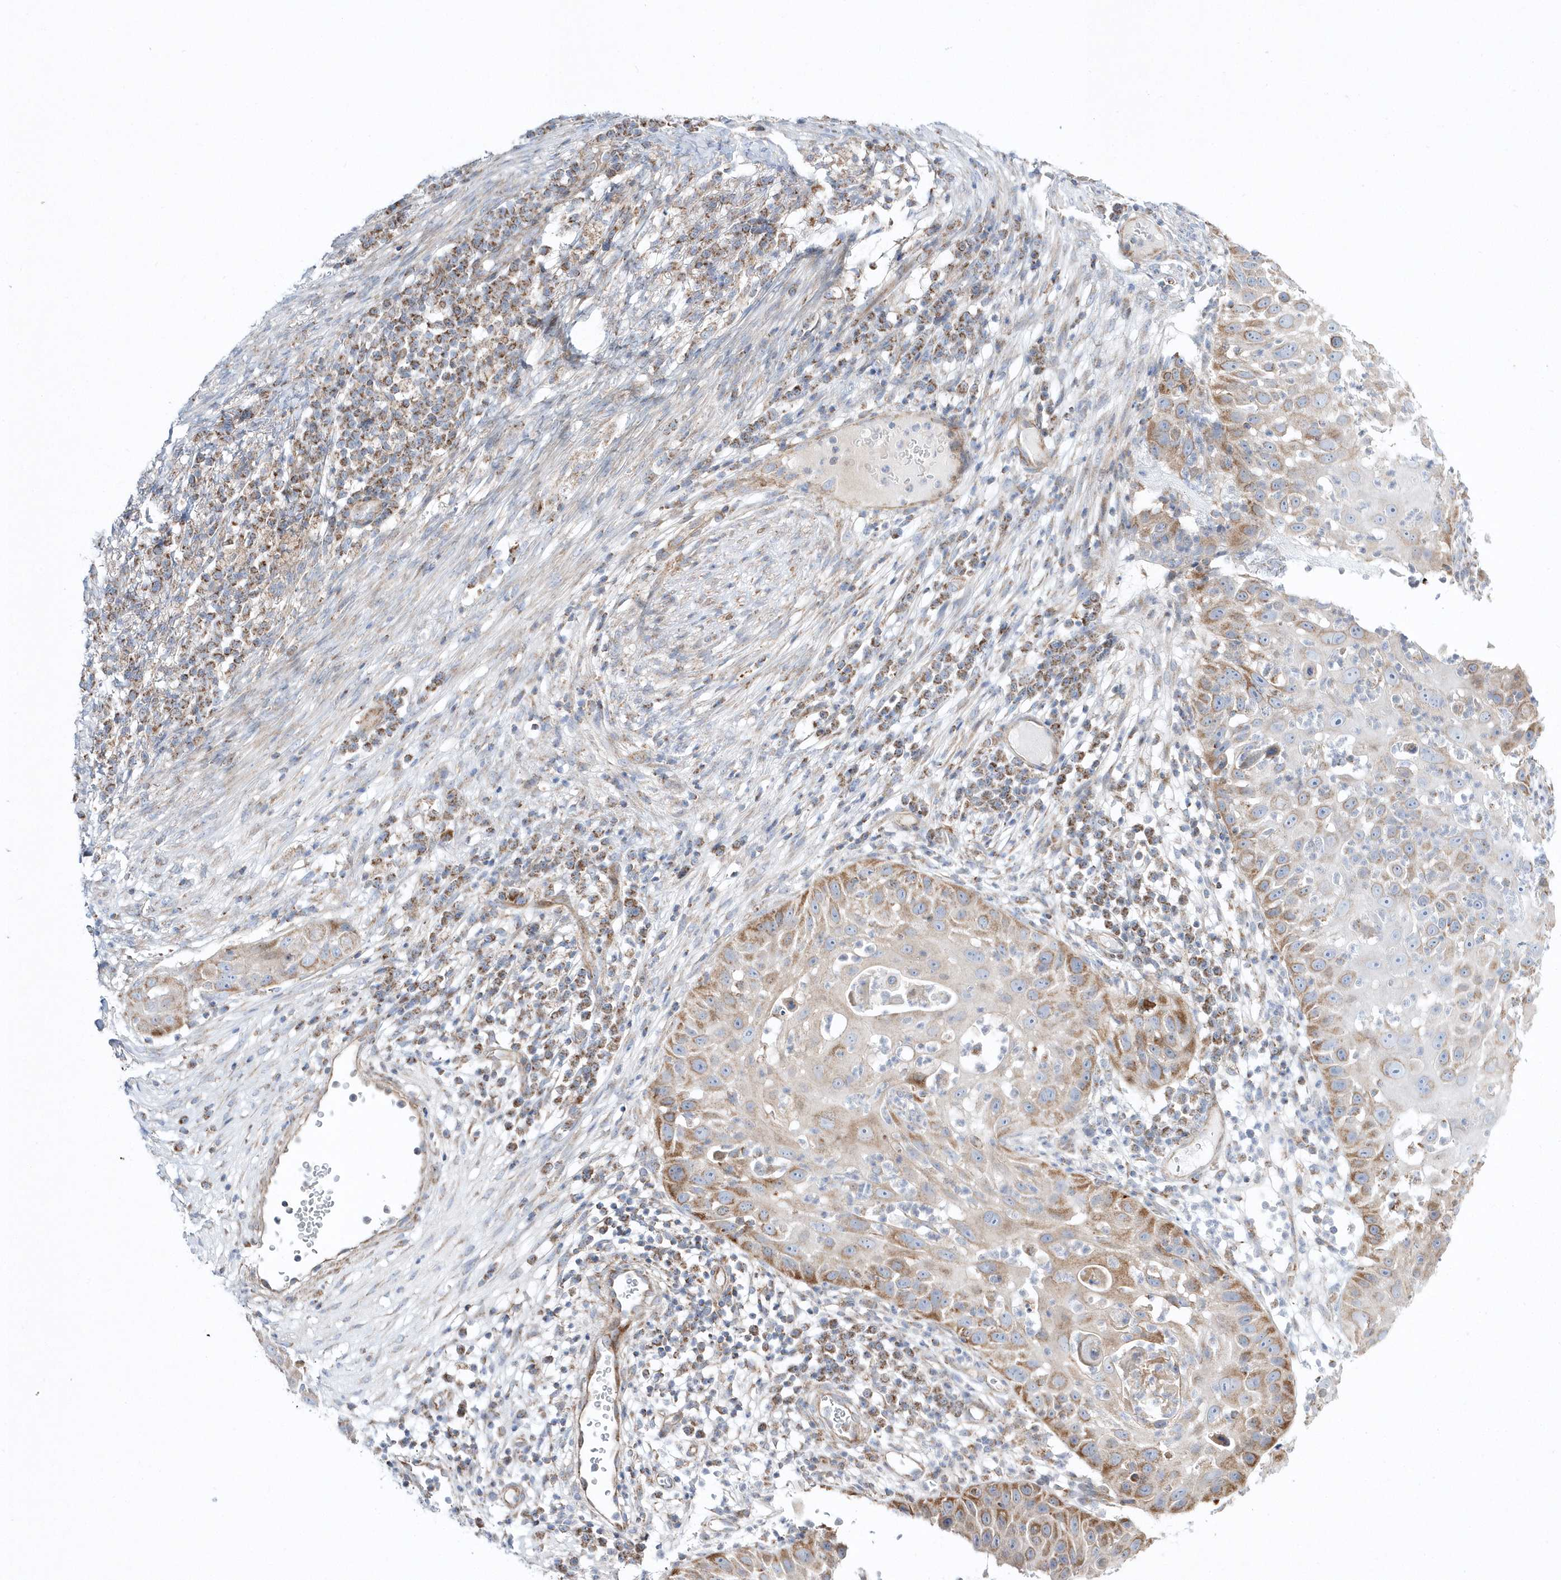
{"staining": {"intensity": "moderate", "quantity": "25%-75%", "location": "cytoplasmic/membranous"}, "tissue": "skin cancer", "cell_type": "Tumor cells", "image_type": "cancer", "snomed": [{"axis": "morphology", "description": "Squamous cell carcinoma, NOS"}, {"axis": "topography", "description": "Skin"}], "caption": "DAB immunohistochemical staining of skin cancer shows moderate cytoplasmic/membranous protein expression in about 25%-75% of tumor cells.", "gene": "OPA1", "patient": {"sex": "female", "age": 44}}